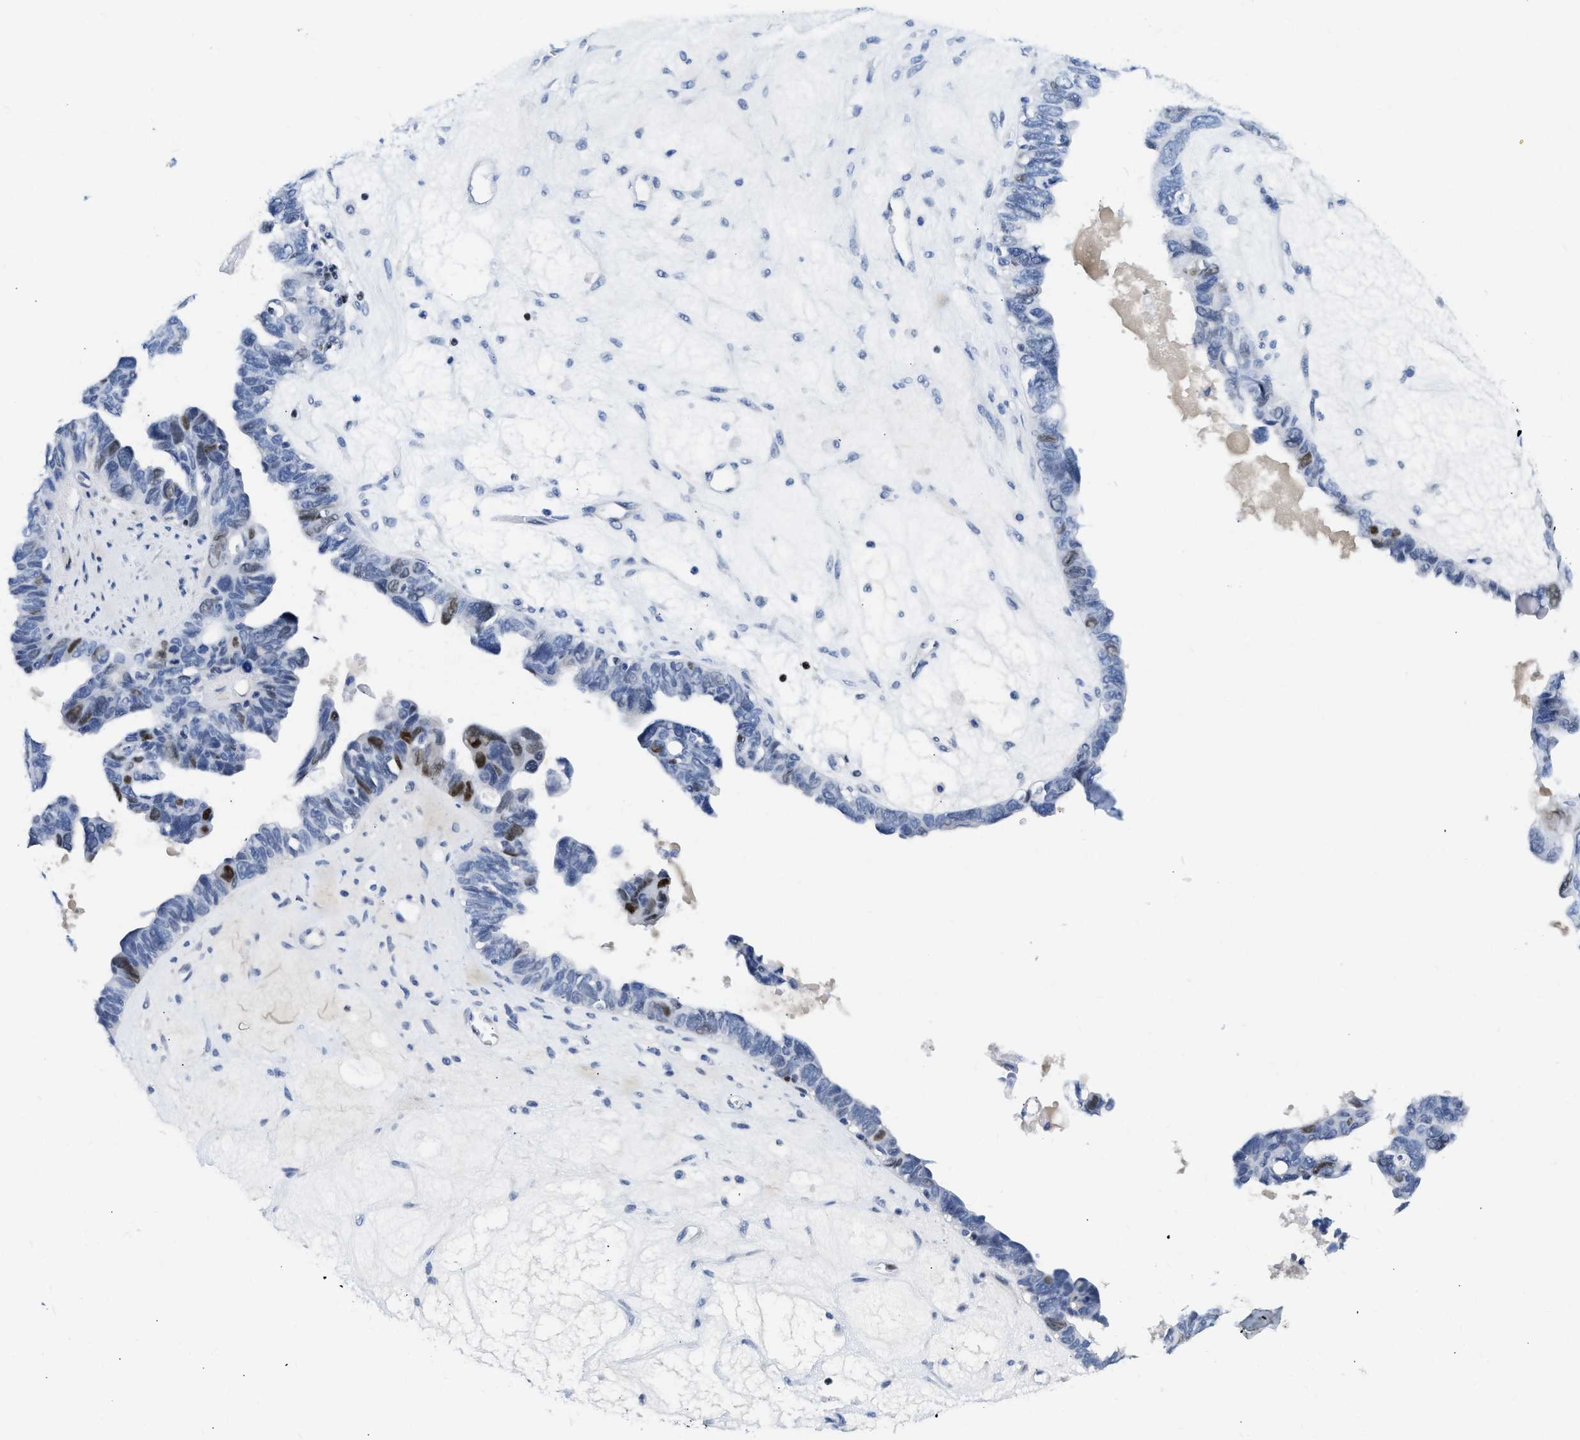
{"staining": {"intensity": "moderate", "quantity": "<25%", "location": "nuclear"}, "tissue": "ovarian cancer", "cell_type": "Tumor cells", "image_type": "cancer", "snomed": [{"axis": "morphology", "description": "Cystadenocarcinoma, serous, NOS"}, {"axis": "topography", "description": "Ovary"}], "caption": "Serous cystadenocarcinoma (ovarian) stained with immunohistochemistry shows moderate nuclear positivity in approximately <25% of tumor cells.", "gene": "TCF7", "patient": {"sex": "female", "age": 79}}